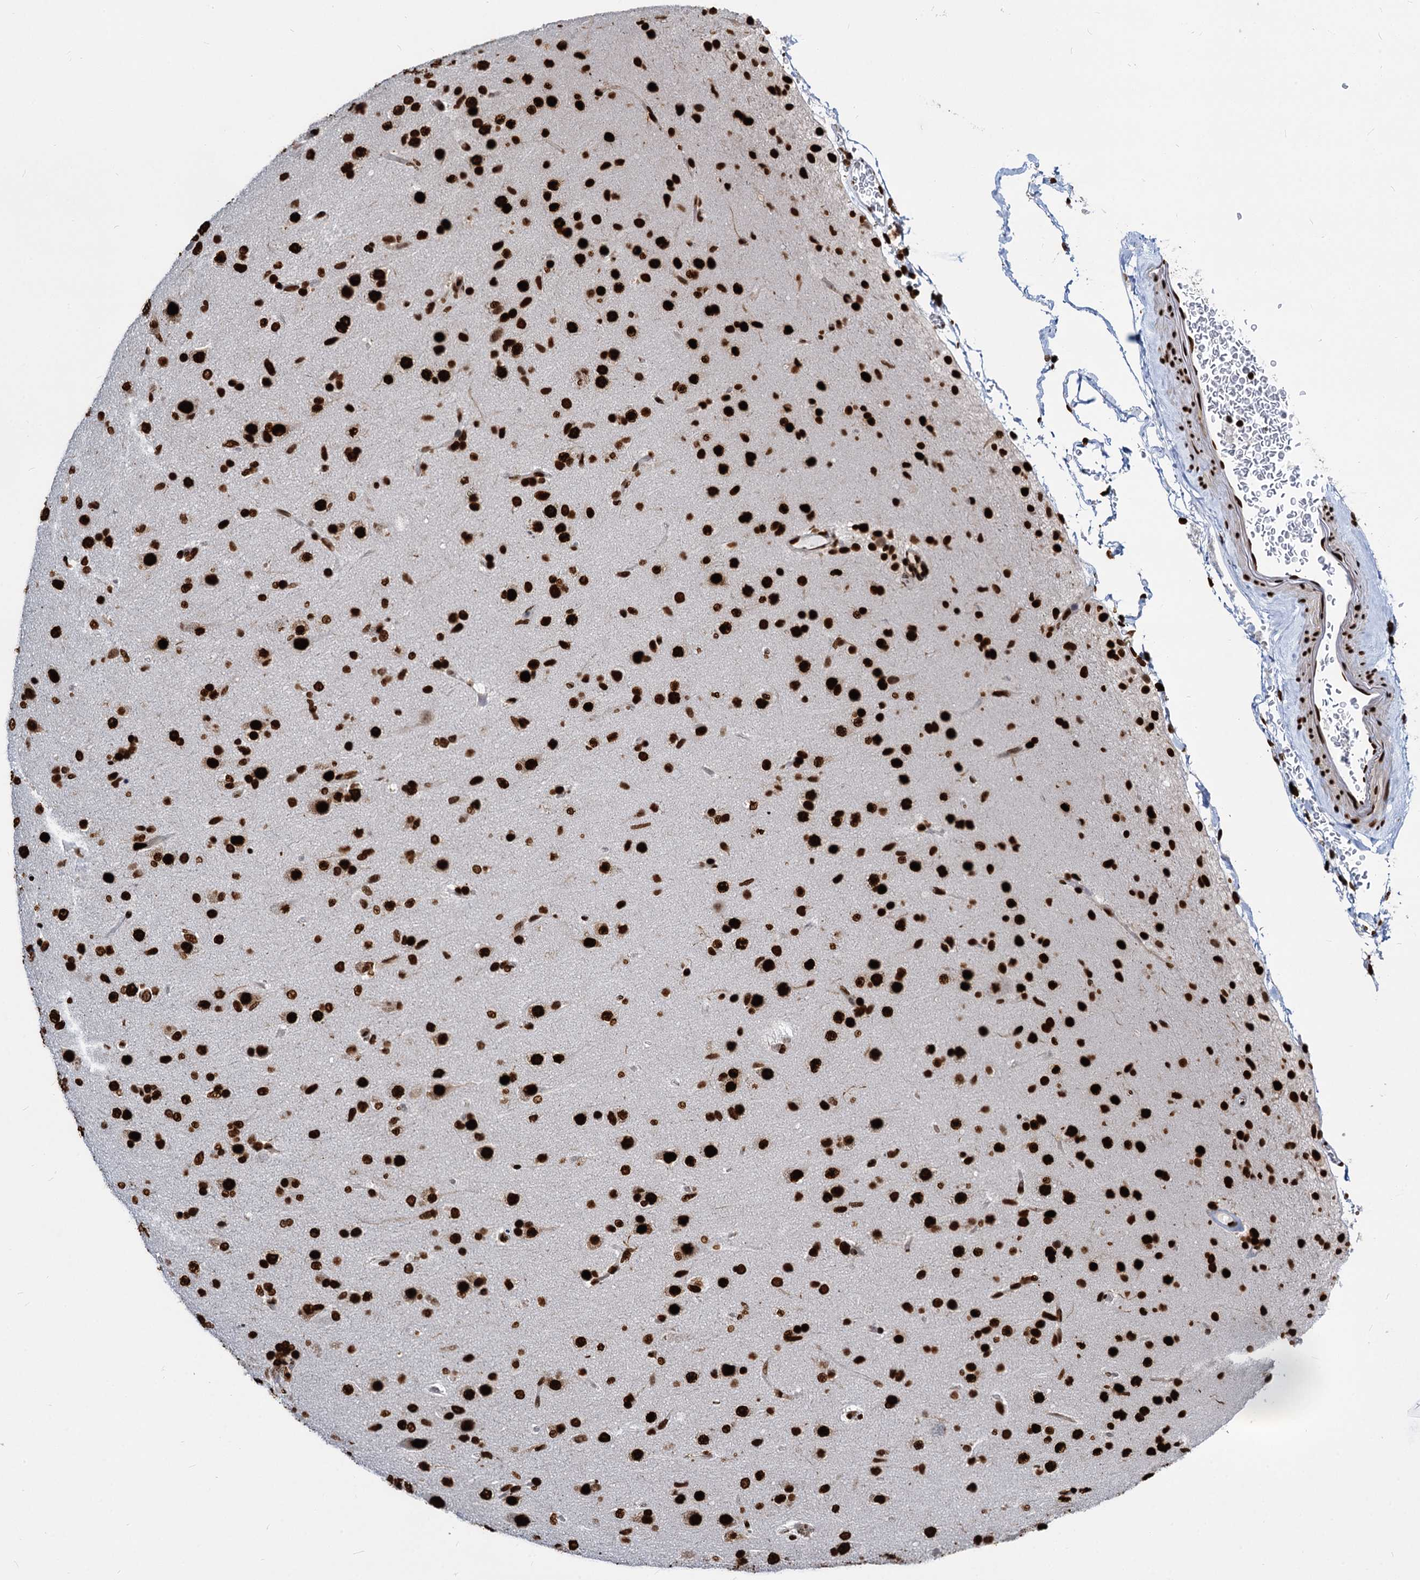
{"staining": {"intensity": "strong", "quantity": ">75%", "location": "nuclear"}, "tissue": "glioma", "cell_type": "Tumor cells", "image_type": "cancer", "snomed": [{"axis": "morphology", "description": "Glioma, malignant, Low grade"}, {"axis": "topography", "description": "Brain"}], "caption": "A high amount of strong nuclear staining is seen in approximately >75% of tumor cells in glioma tissue.", "gene": "MECP2", "patient": {"sex": "male", "age": 65}}